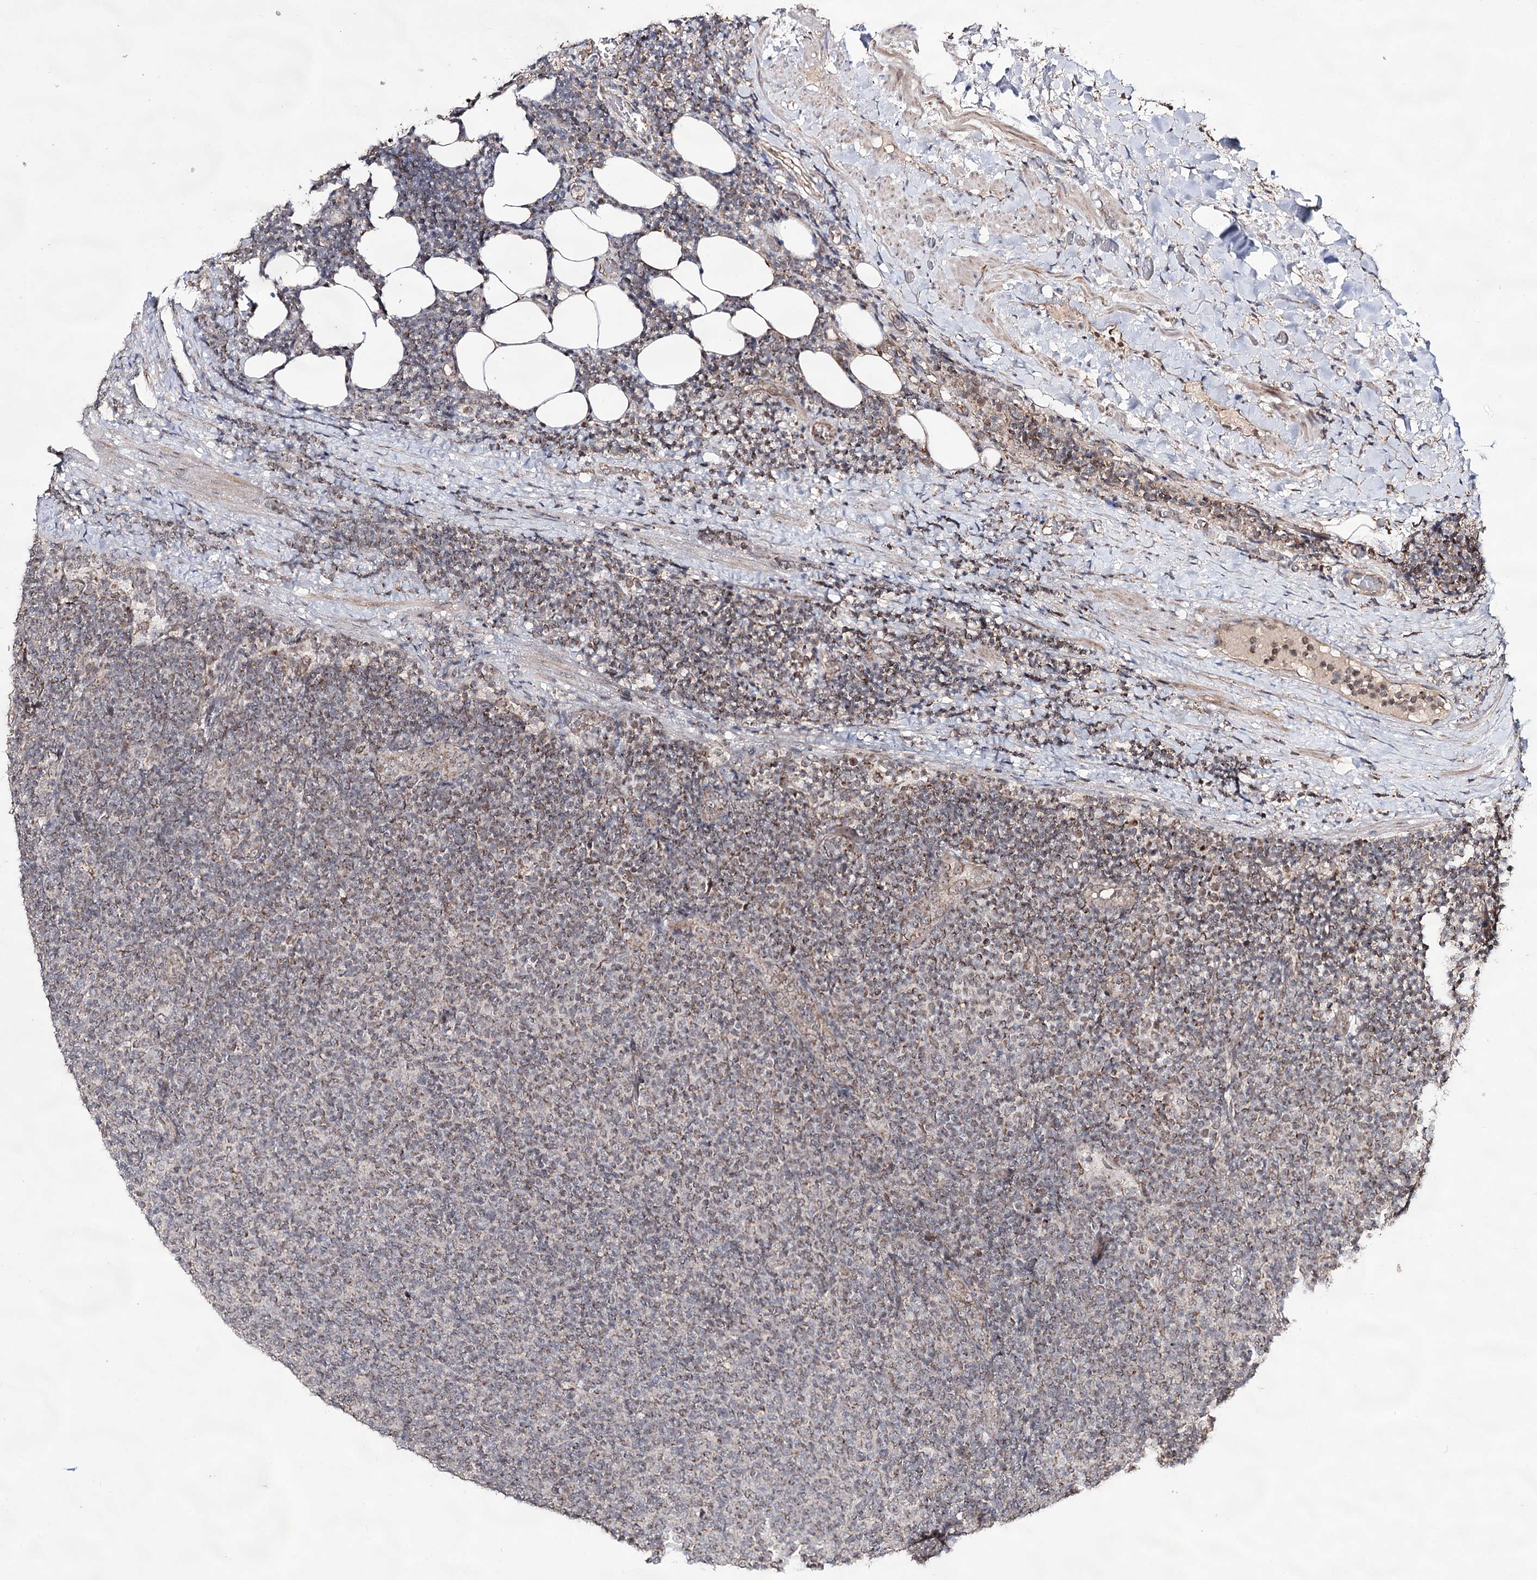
{"staining": {"intensity": "weak", "quantity": "25%-75%", "location": "cytoplasmic/membranous"}, "tissue": "lymphoma", "cell_type": "Tumor cells", "image_type": "cancer", "snomed": [{"axis": "morphology", "description": "Malignant lymphoma, non-Hodgkin's type, Low grade"}, {"axis": "topography", "description": "Lymph node"}], "caption": "Immunohistochemistry of human low-grade malignant lymphoma, non-Hodgkin's type displays low levels of weak cytoplasmic/membranous expression in about 25%-75% of tumor cells.", "gene": "ACTR6", "patient": {"sex": "male", "age": 66}}